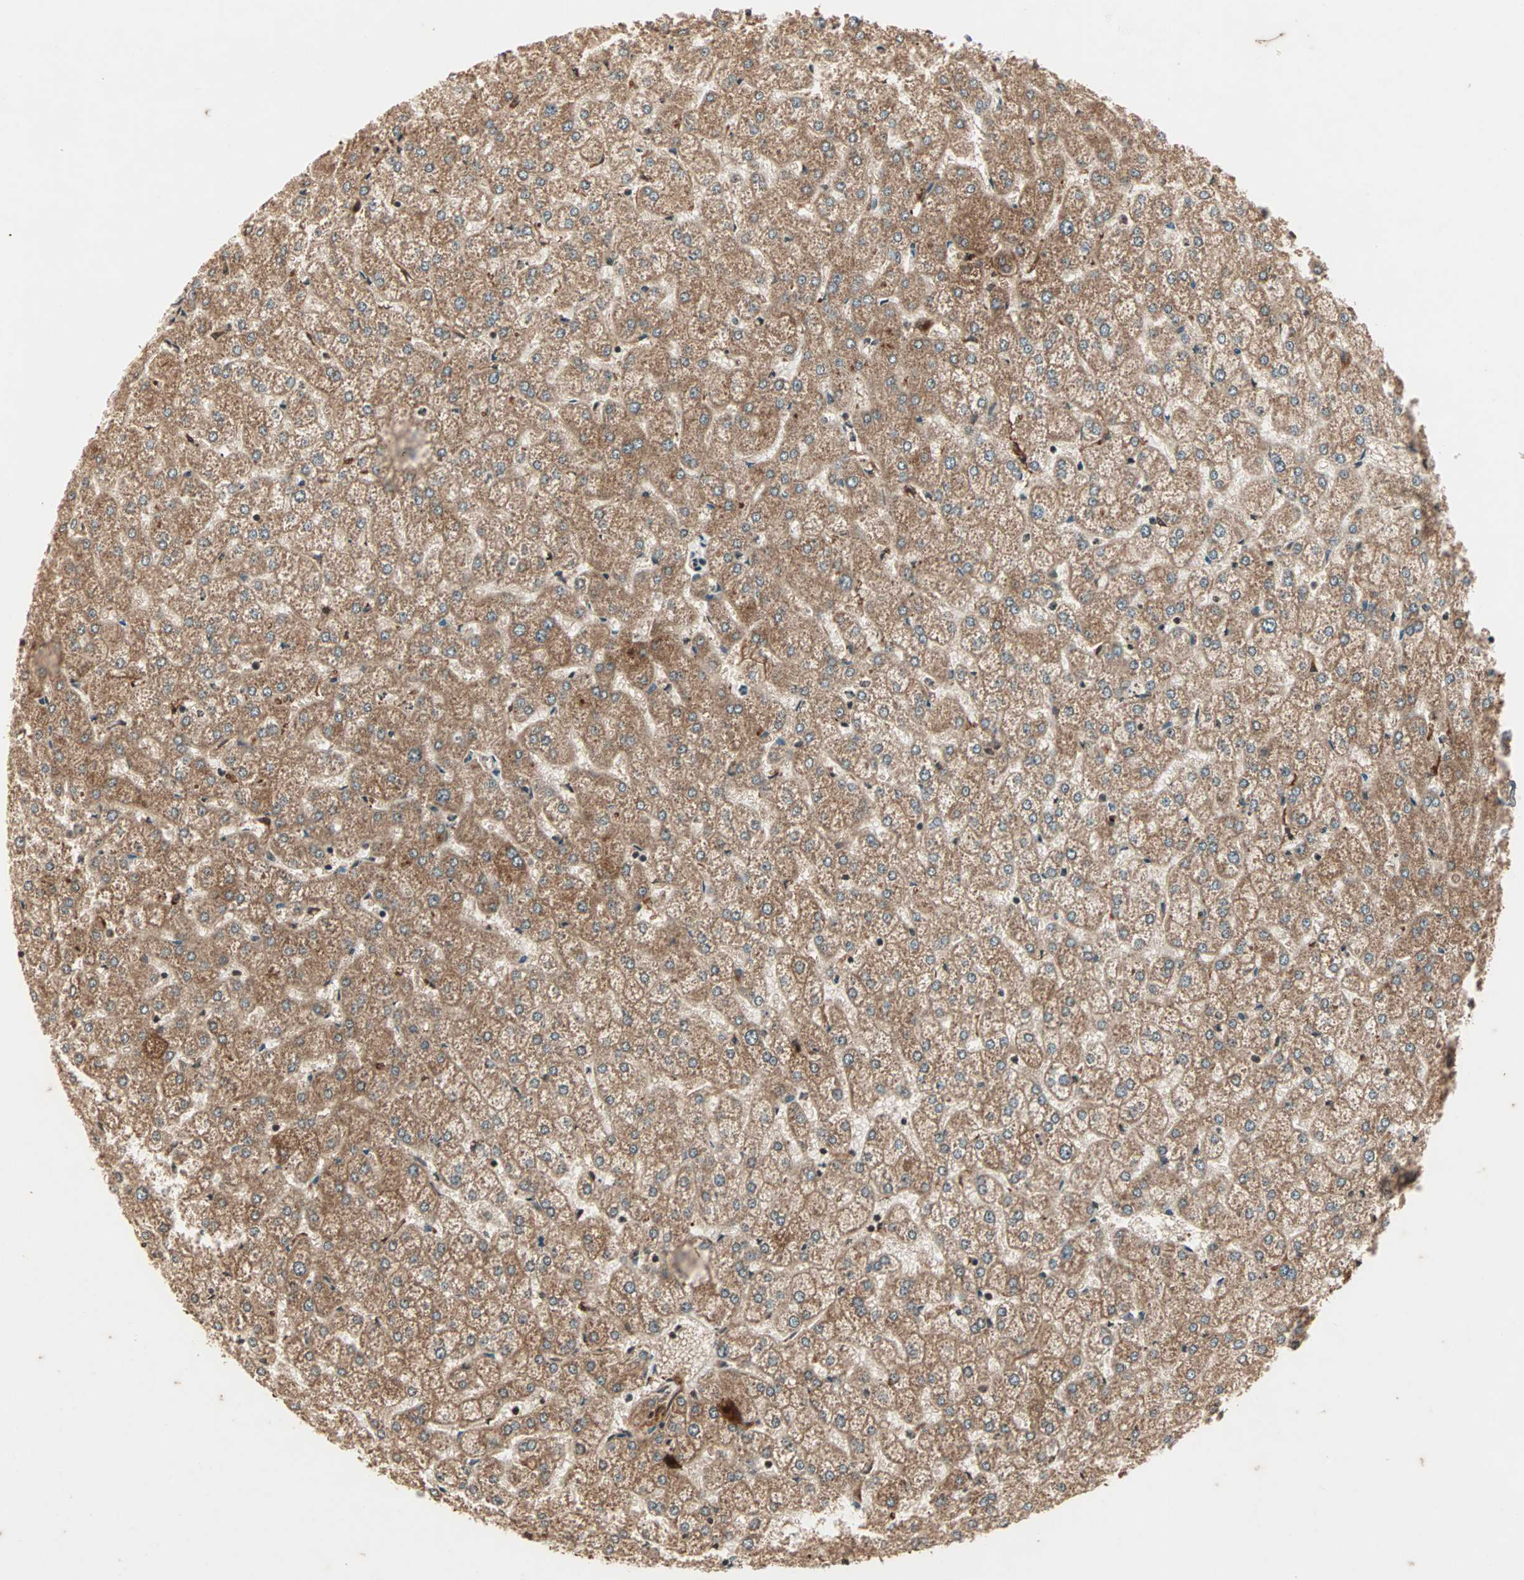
{"staining": {"intensity": "moderate", "quantity": ">75%", "location": "cytoplasmic/membranous"}, "tissue": "liver", "cell_type": "Cholangiocytes", "image_type": "normal", "snomed": [{"axis": "morphology", "description": "Normal tissue, NOS"}, {"axis": "topography", "description": "Liver"}], "caption": "Liver stained with immunohistochemistry exhibits moderate cytoplasmic/membranous staining in approximately >75% of cholangiocytes. (DAB (3,3'-diaminobenzidine) IHC, brown staining for protein, blue staining for nuclei).", "gene": "RFFL", "patient": {"sex": "female", "age": 32}}